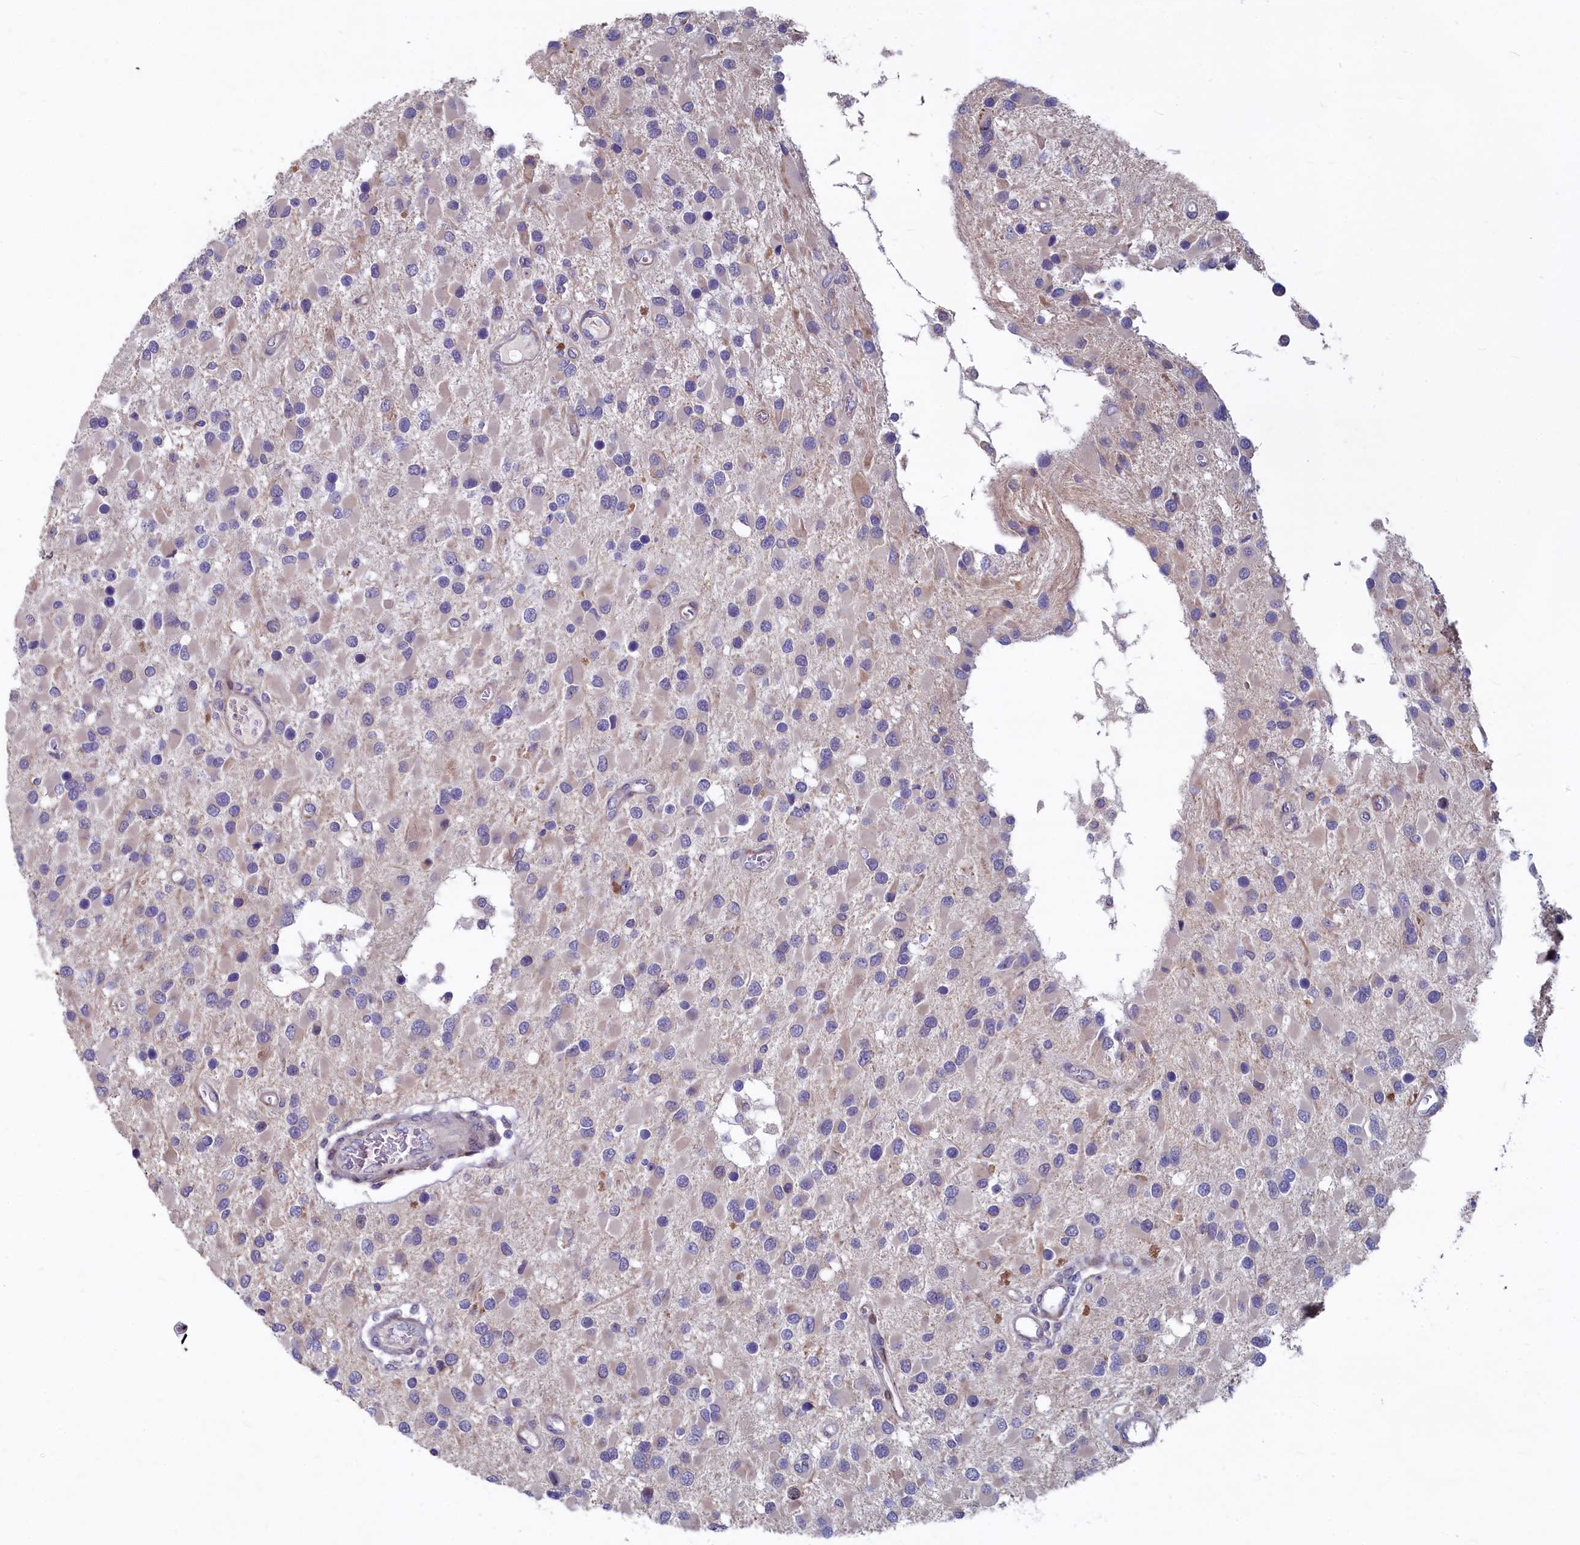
{"staining": {"intensity": "negative", "quantity": "none", "location": "none"}, "tissue": "glioma", "cell_type": "Tumor cells", "image_type": "cancer", "snomed": [{"axis": "morphology", "description": "Glioma, malignant, High grade"}, {"axis": "topography", "description": "Brain"}], "caption": "Tumor cells are negative for protein expression in human high-grade glioma (malignant). (DAB immunohistochemistry (IHC), high magnification).", "gene": "ASXL3", "patient": {"sex": "male", "age": 53}}